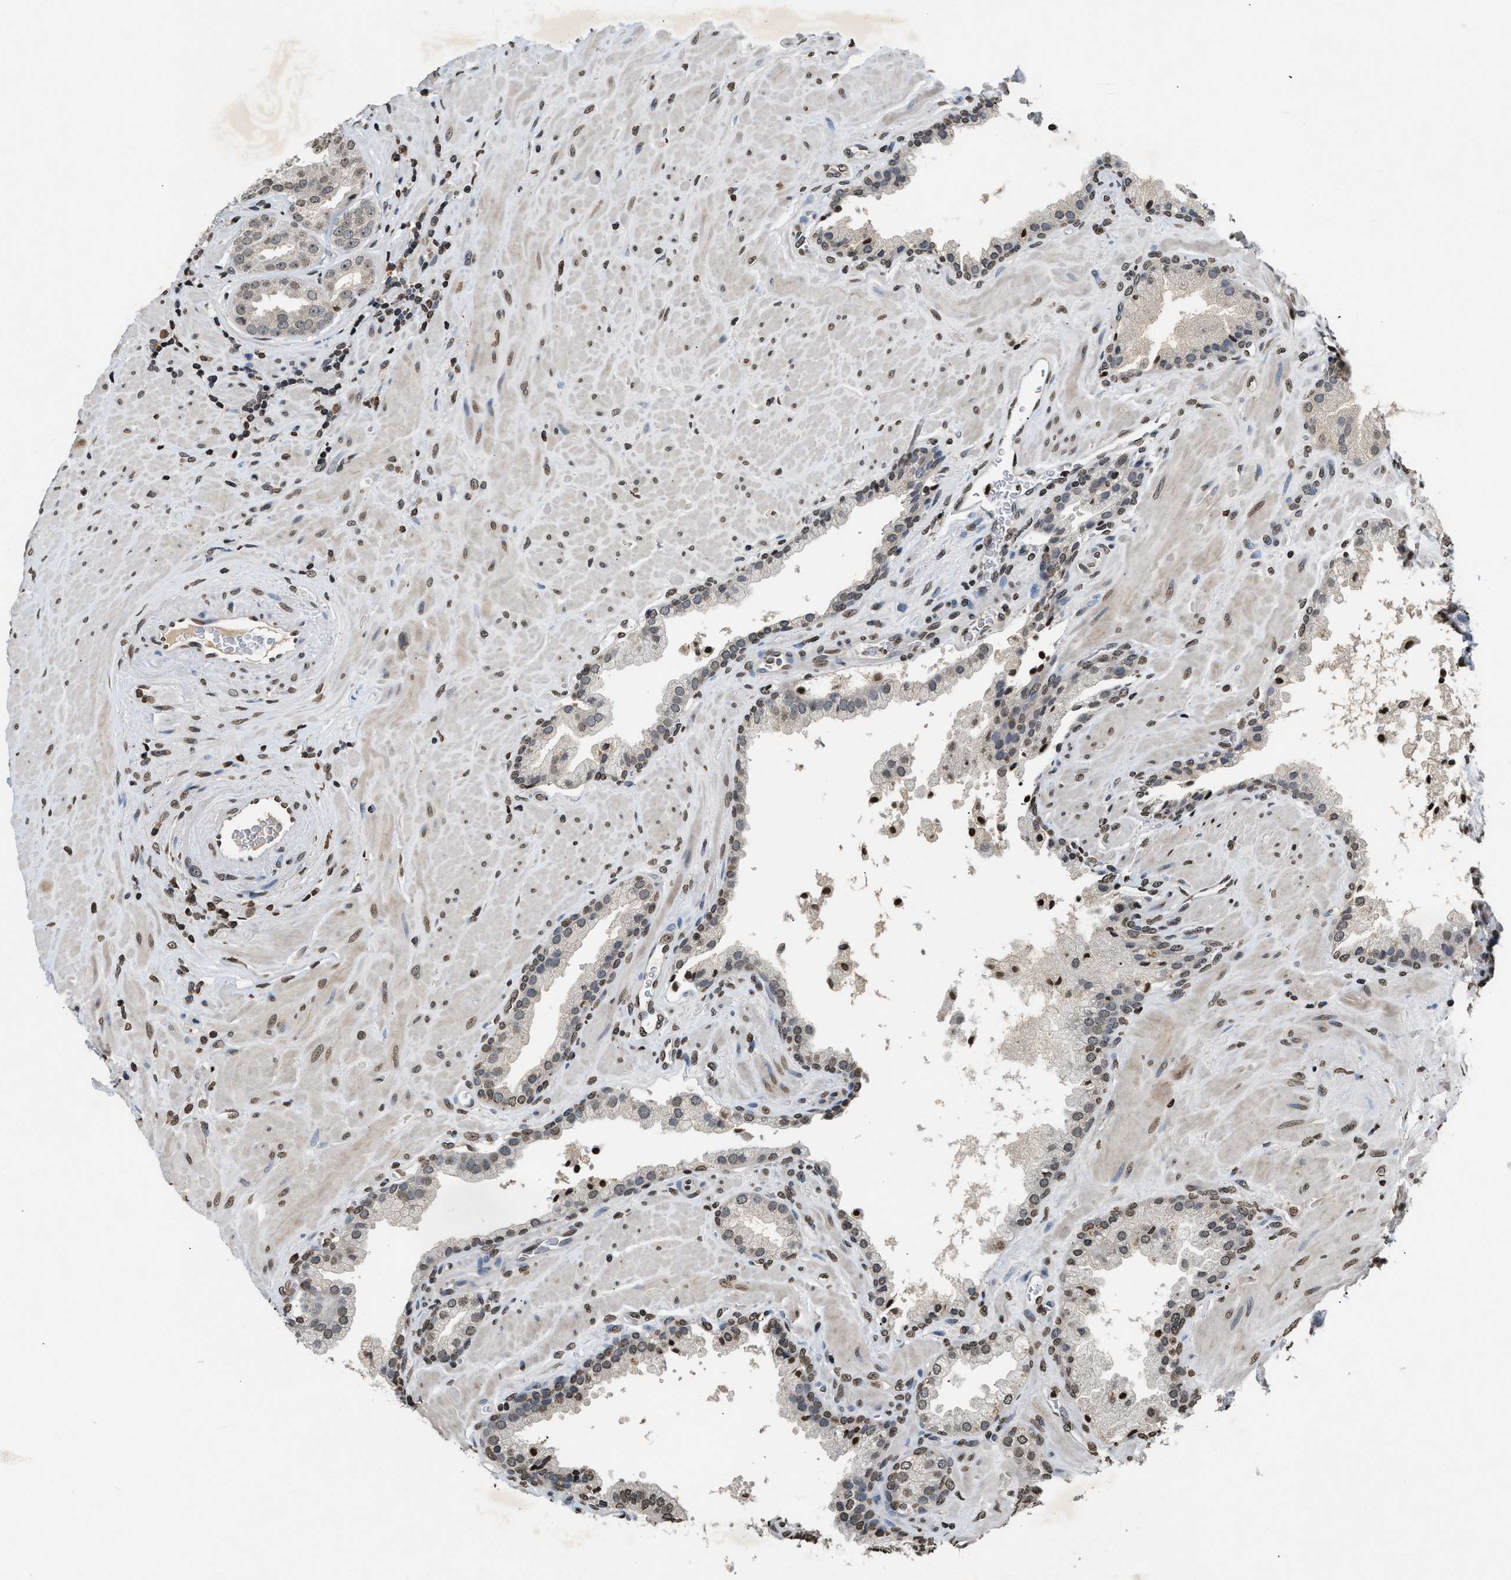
{"staining": {"intensity": "weak", "quantity": "25%-75%", "location": "nuclear"}, "tissue": "prostate cancer", "cell_type": "Tumor cells", "image_type": "cancer", "snomed": [{"axis": "morphology", "description": "Adenocarcinoma, Low grade"}, {"axis": "topography", "description": "Prostate"}], "caption": "Immunohistochemistry (IHC) histopathology image of prostate cancer (adenocarcinoma (low-grade)) stained for a protein (brown), which exhibits low levels of weak nuclear staining in about 25%-75% of tumor cells.", "gene": "DNASE1L3", "patient": {"sex": "male", "age": 71}}